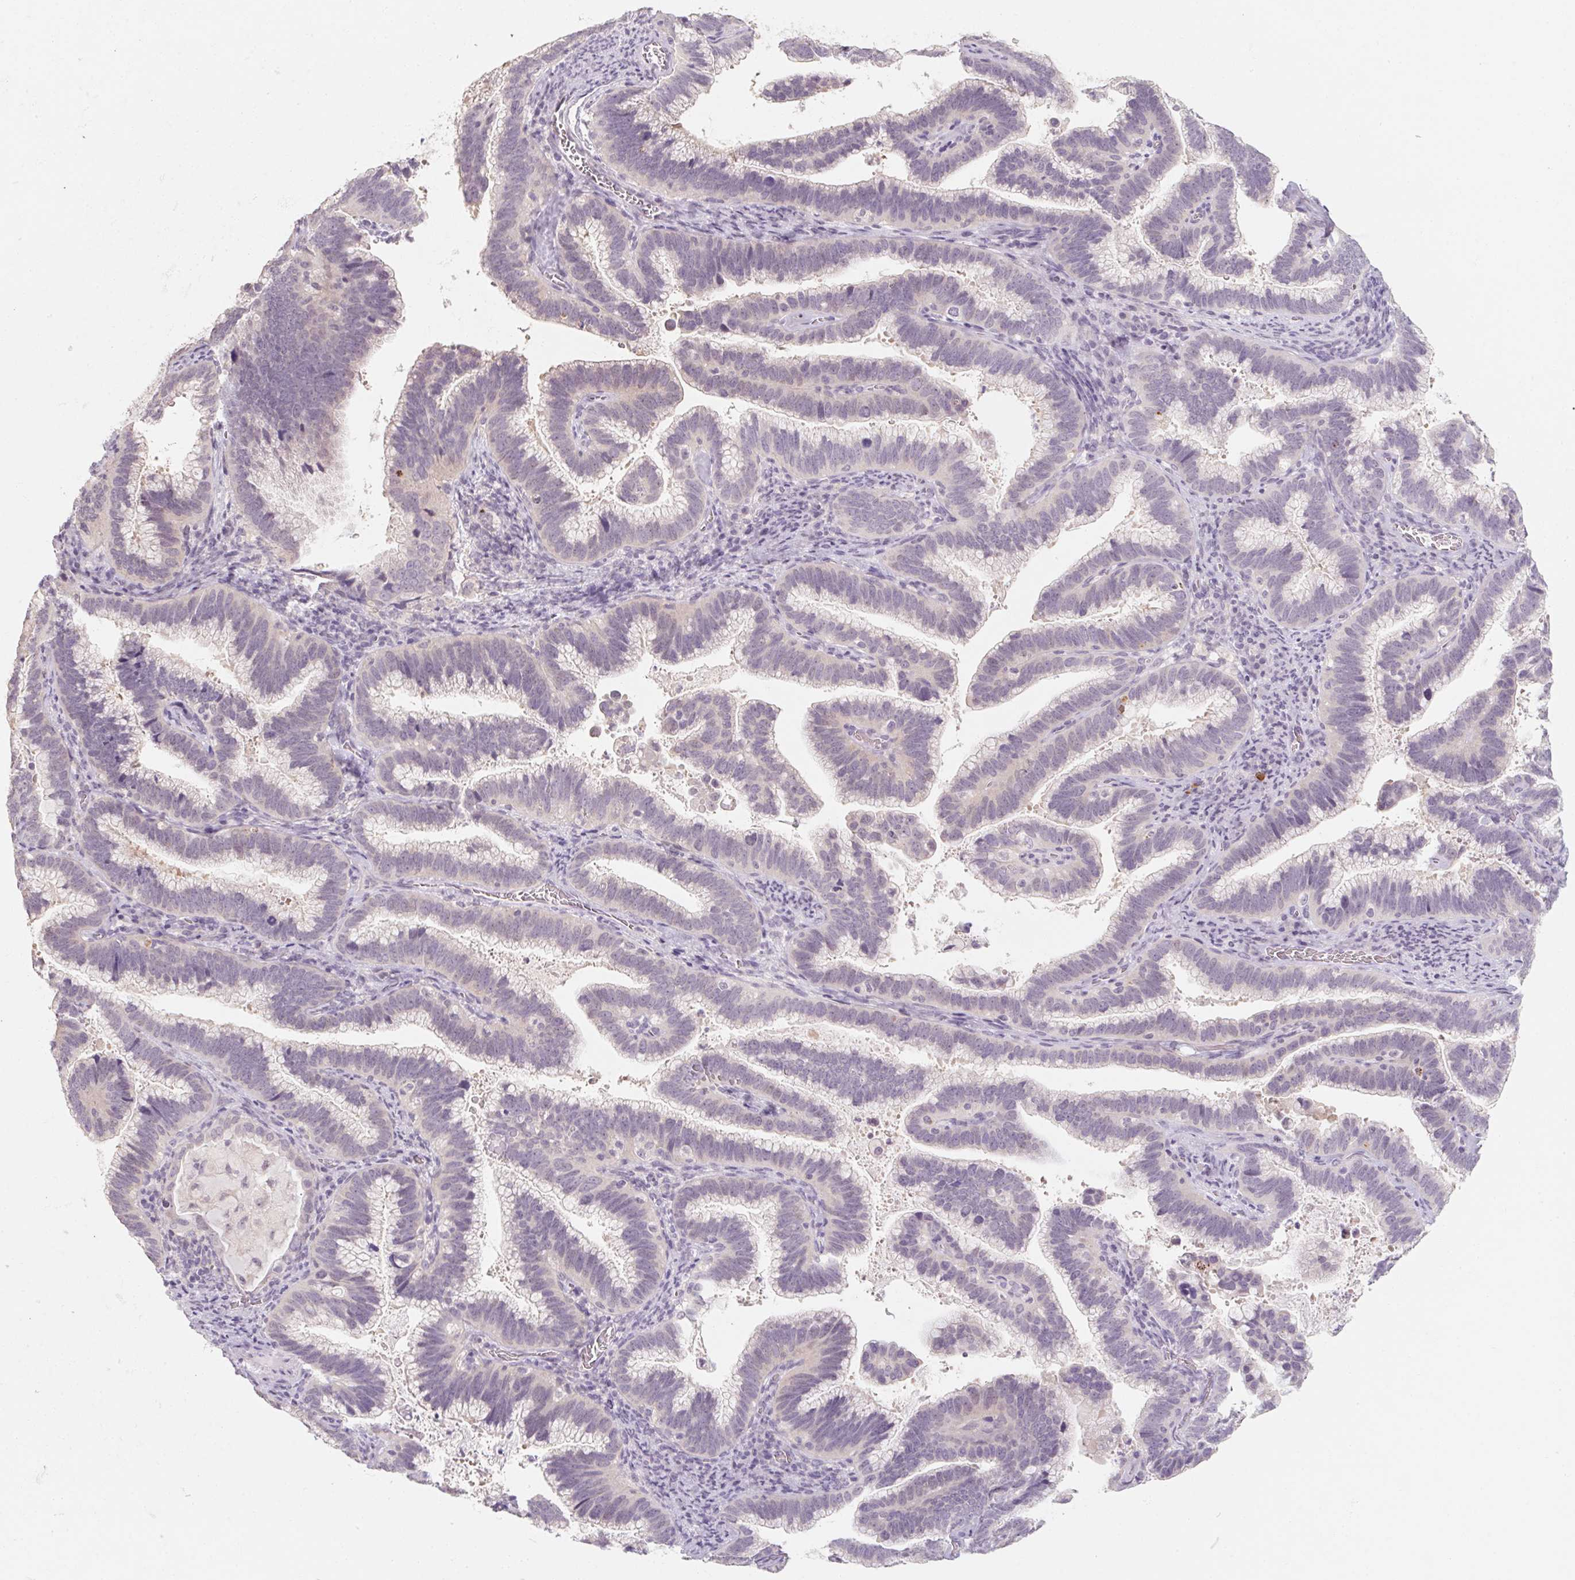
{"staining": {"intensity": "weak", "quantity": "<25%", "location": "cytoplasmic/membranous"}, "tissue": "cervical cancer", "cell_type": "Tumor cells", "image_type": "cancer", "snomed": [{"axis": "morphology", "description": "Adenocarcinoma, NOS"}, {"axis": "topography", "description": "Cervix"}], "caption": "Cervical cancer was stained to show a protein in brown. There is no significant positivity in tumor cells. (Immunohistochemistry, brightfield microscopy, high magnification).", "gene": "CAPZA3", "patient": {"sex": "female", "age": 61}}